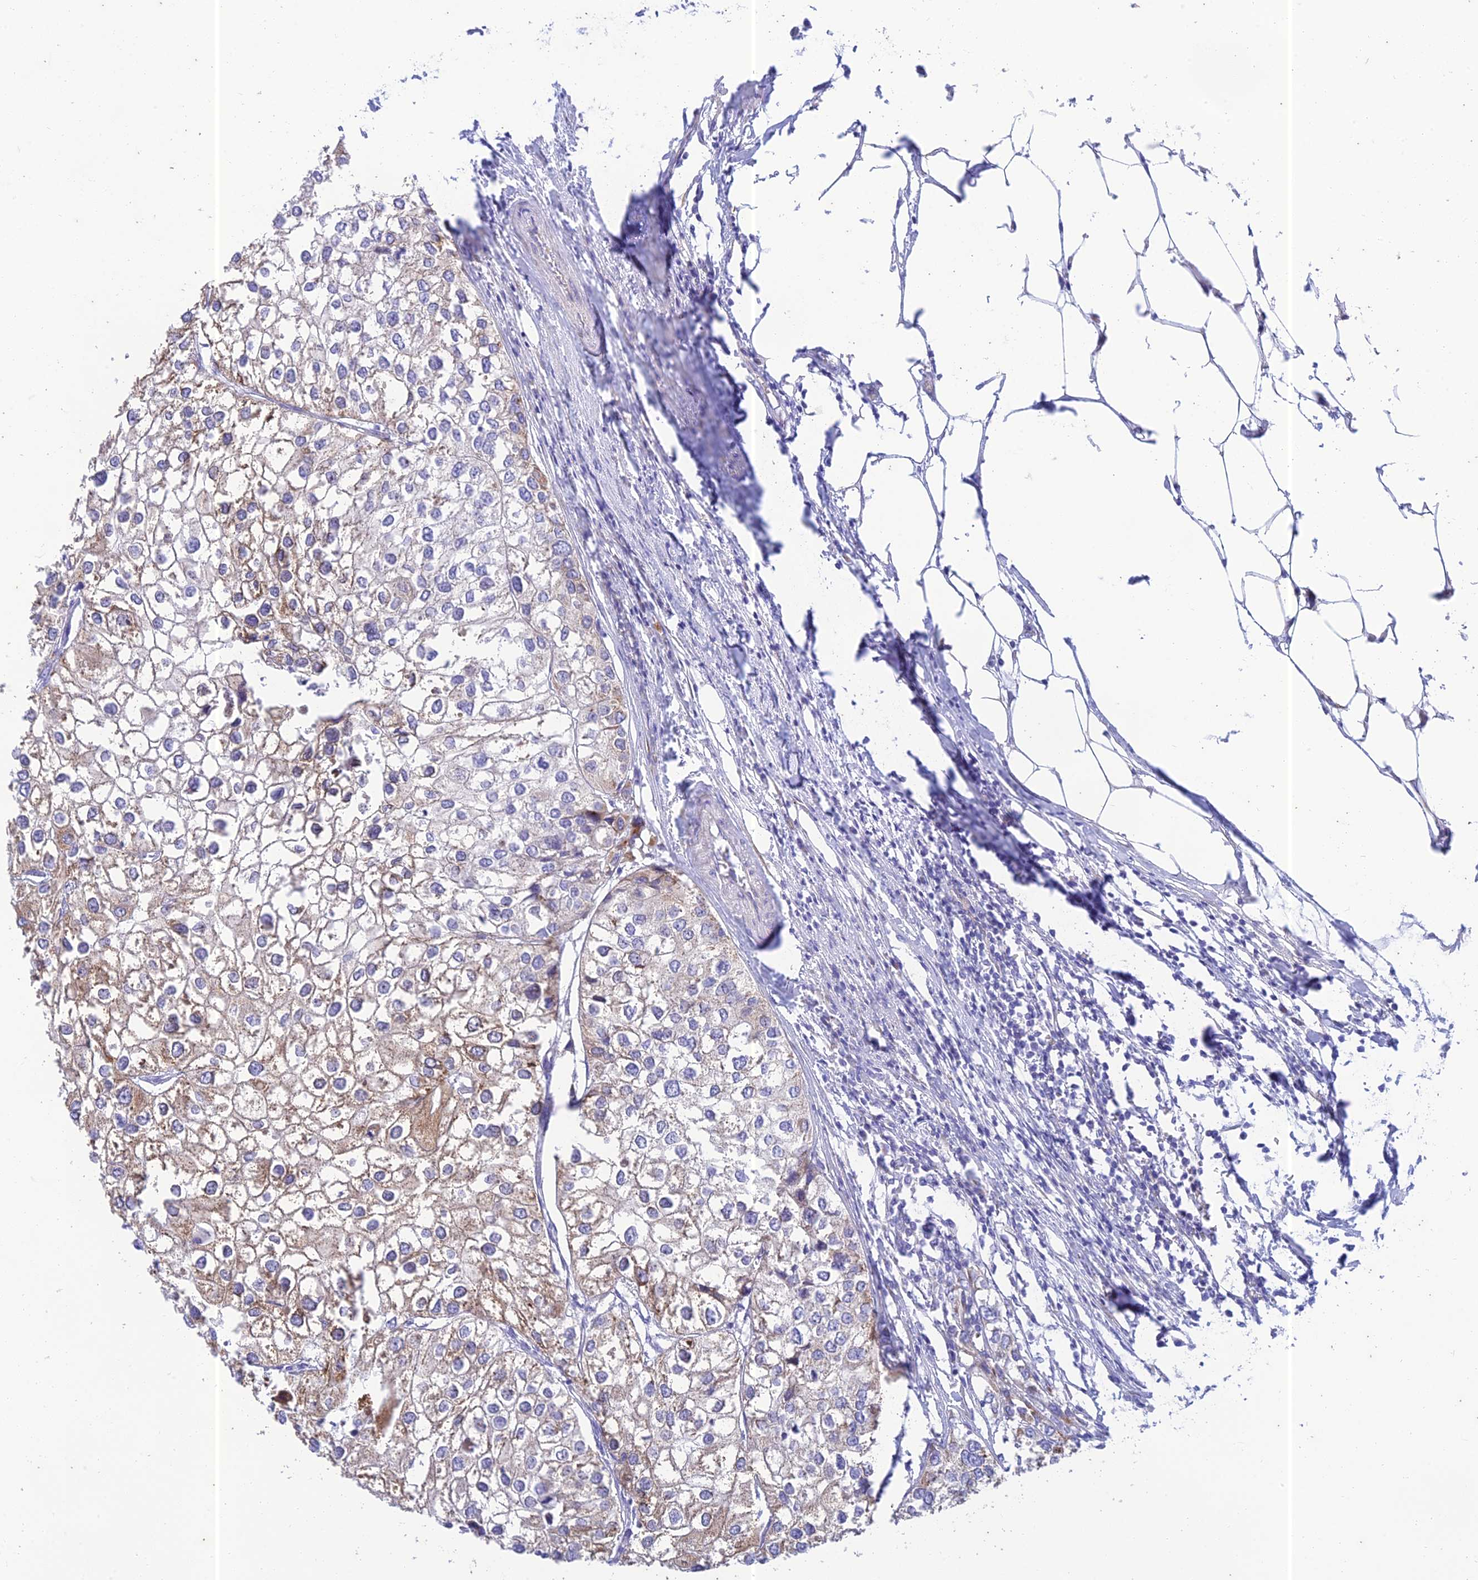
{"staining": {"intensity": "moderate", "quantity": "<25%", "location": "cytoplasmic/membranous"}, "tissue": "urothelial cancer", "cell_type": "Tumor cells", "image_type": "cancer", "snomed": [{"axis": "morphology", "description": "Urothelial carcinoma, High grade"}, {"axis": "topography", "description": "Urinary bladder"}], "caption": "The image demonstrates a brown stain indicating the presence of a protein in the cytoplasmic/membranous of tumor cells in urothelial carcinoma (high-grade).", "gene": "PTCD2", "patient": {"sex": "male", "age": 64}}